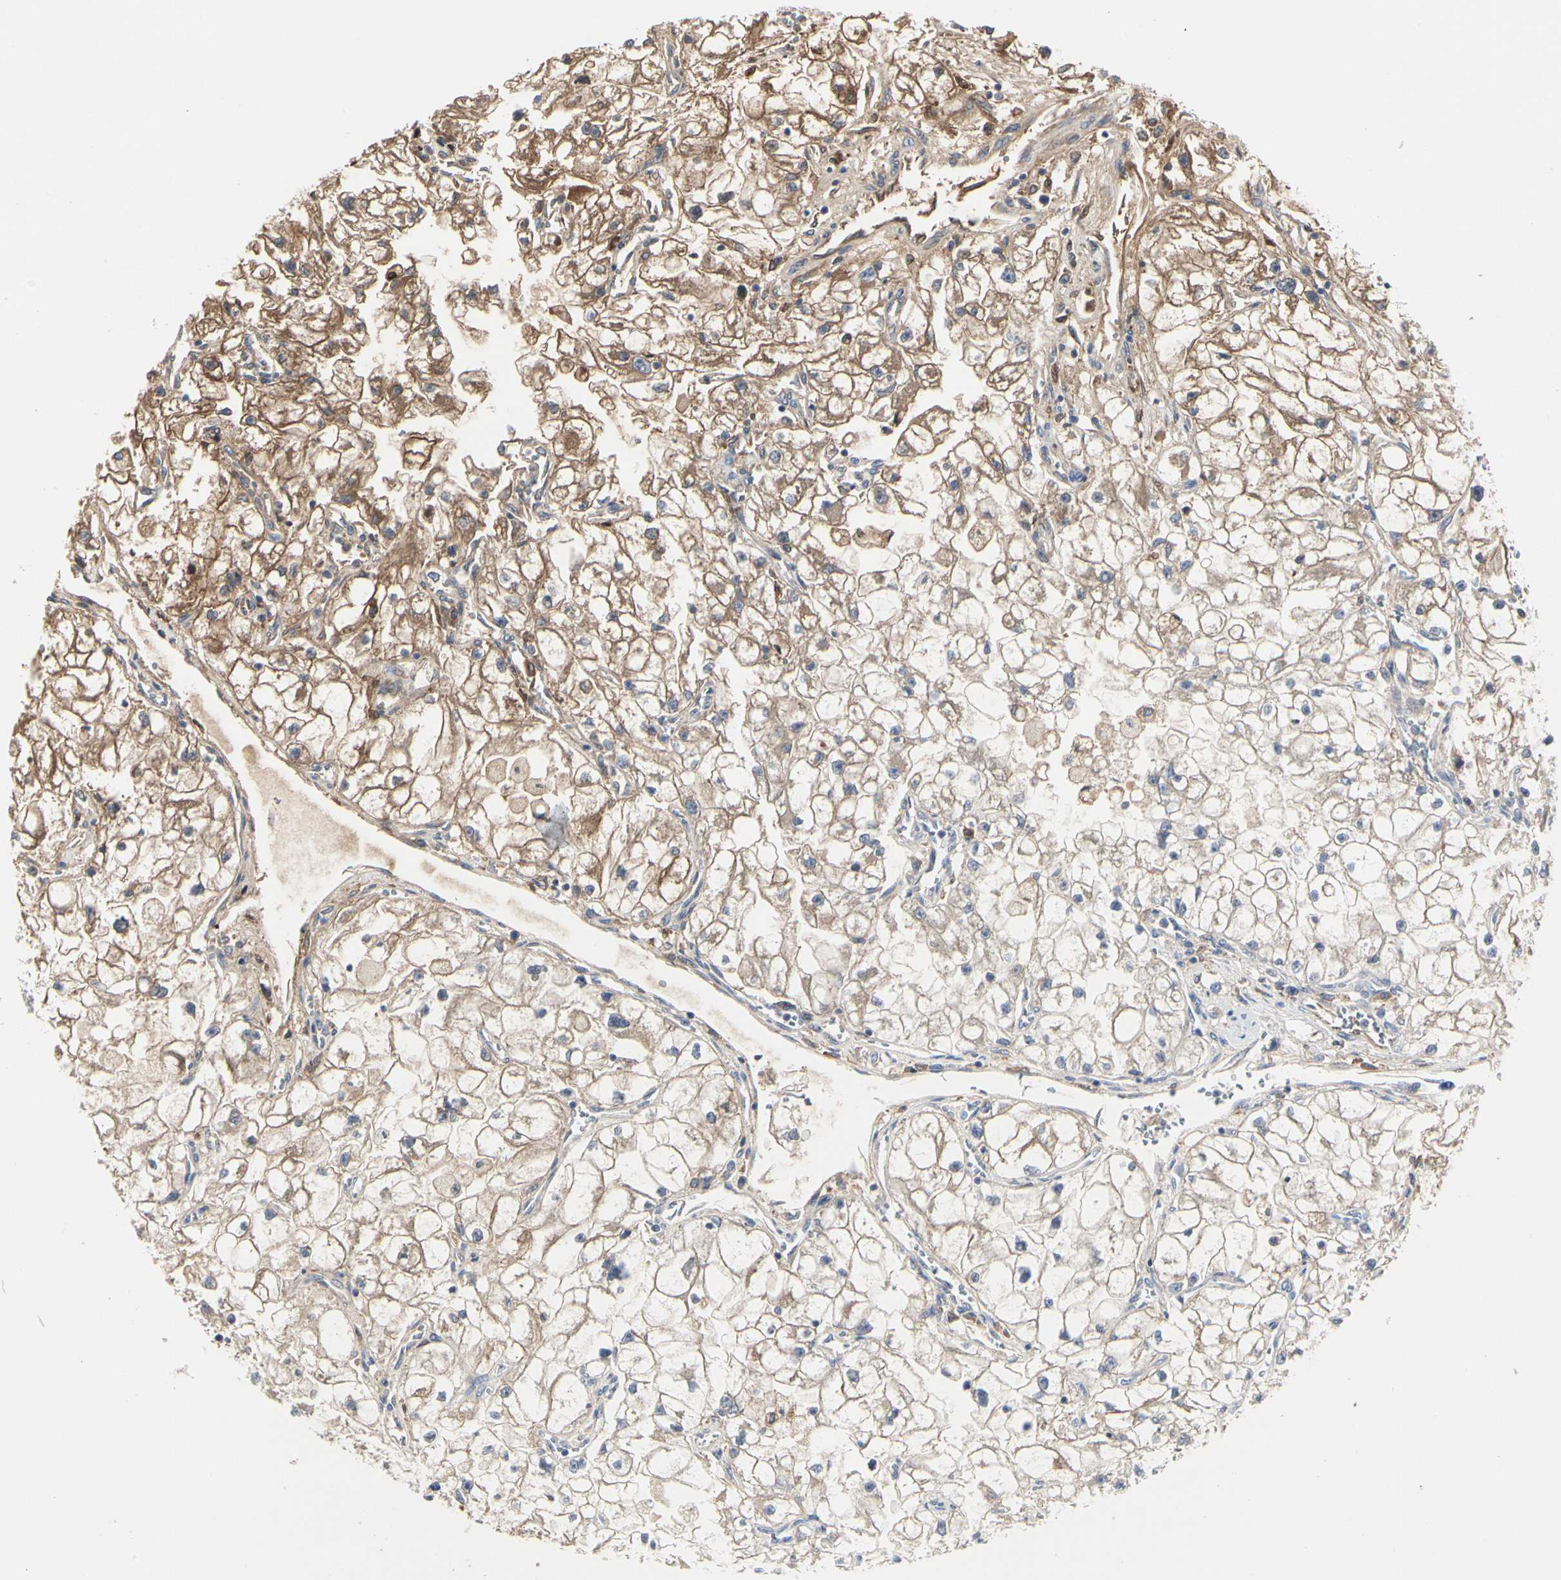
{"staining": {"intensity": "moderate", "quantity": ">75%", "location": "cytoplasmic/membranous"}, "tissue": "renal cancer", "cell_type": "Tumor cells", "image_type": "cancer", "snomed": [{"axis": "morphology", "description": "Adenocarcinoma, NOS"}, {"axis": "topography", "description": "Kidney"}], "caption": "DAB immunohistochemical staining of human renal cancer shows moderate cytoplasmic/membranous protein positivity in approximately >75% of tumor cells.", "gene": "C3orf52", "patient": {"sex": "female", "age": 70}}